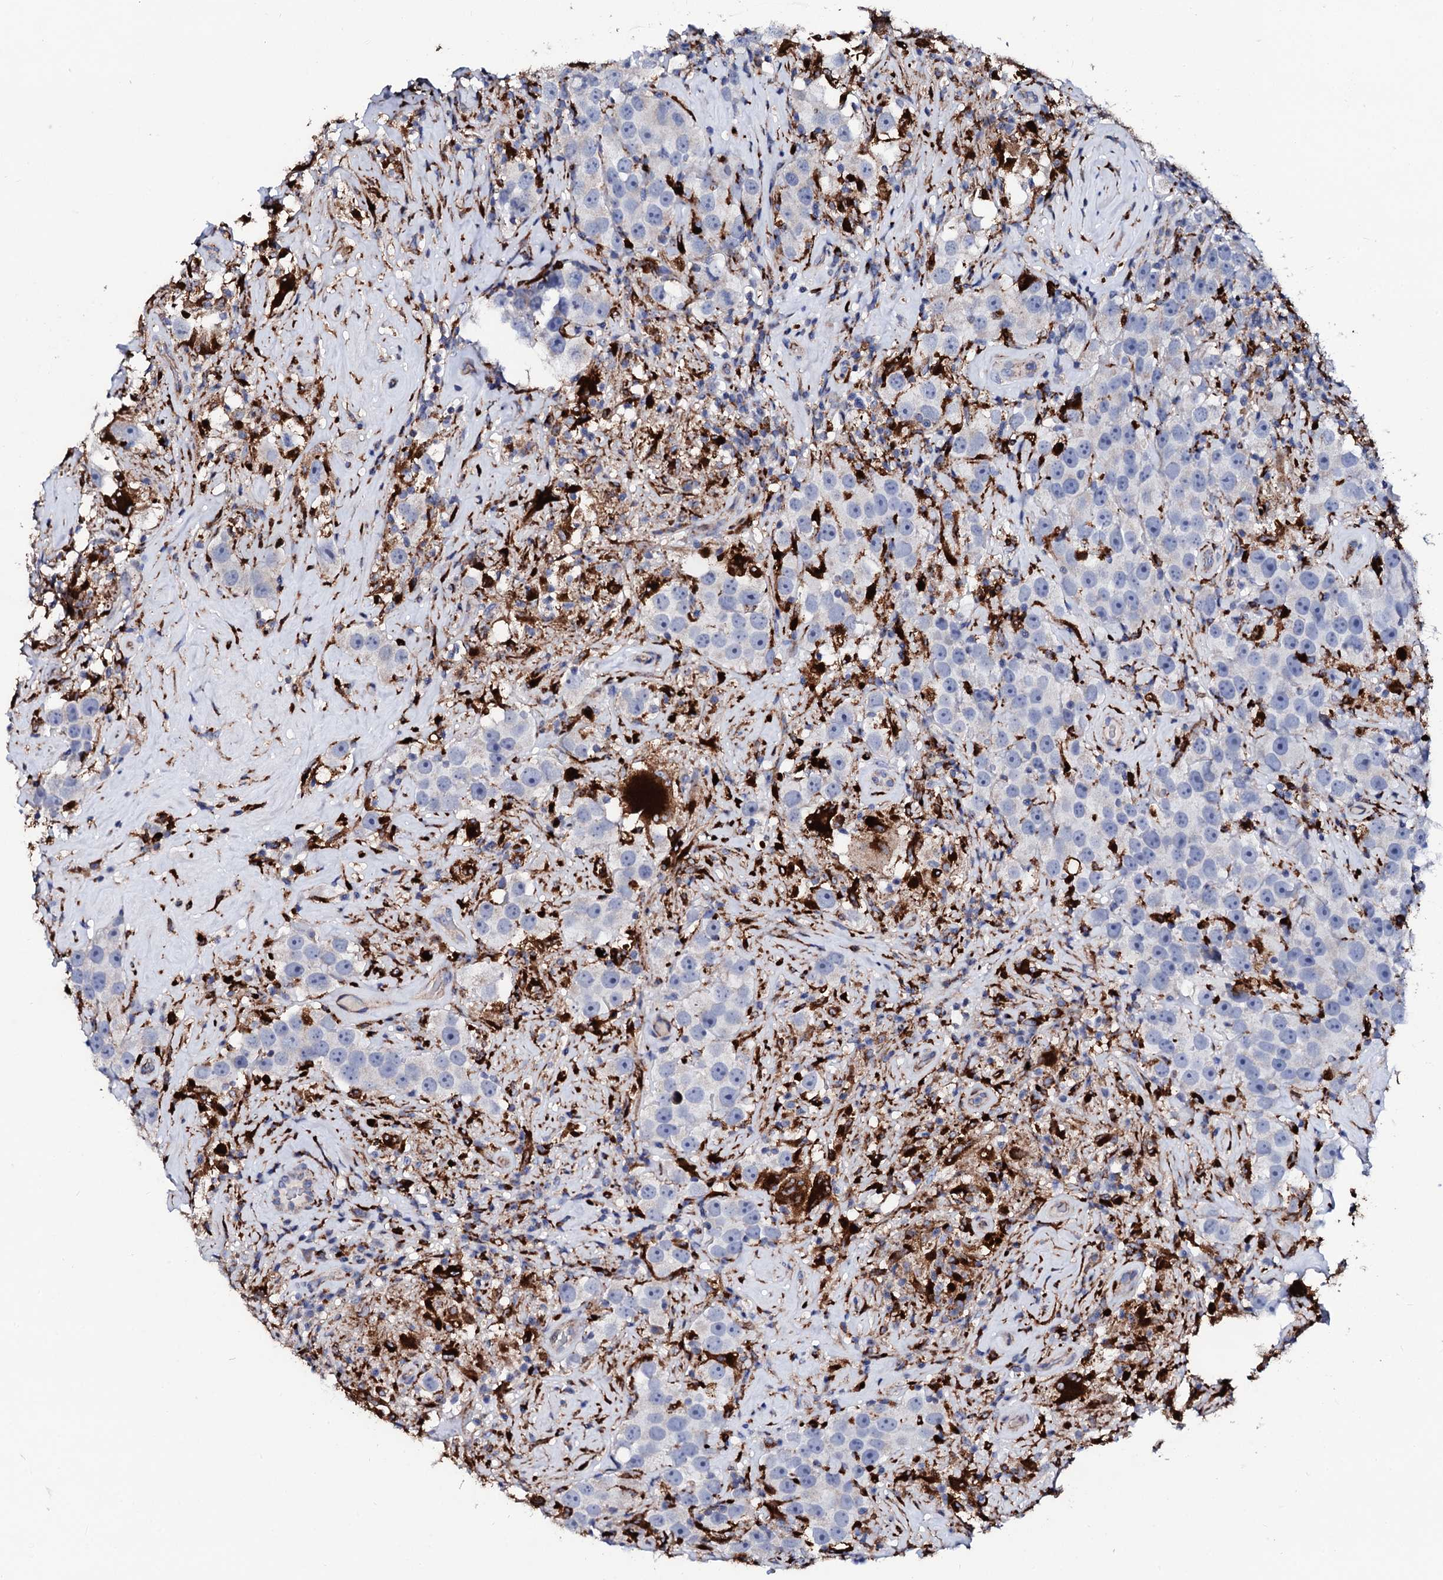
{"staining": {"intensity": "negative", "quantity": "none", "location": "none"}, "tissue": "testis cancer", "cell_type": "Tumor cells", "image_type": "cancer", "snomed": [{"axis": "morphology", "description": "Seminoma, NOS"}, {"axis": "topography", "description": "Testis"}], "caption": "The immunohistochemistry (IHC) photomicrograph has no significant expression in tumor cells of testis seminoma tissue. Nuclei are stained in blue.", "gene": "TCIRG1", "patient": {"sex": "male", "age": 49}}